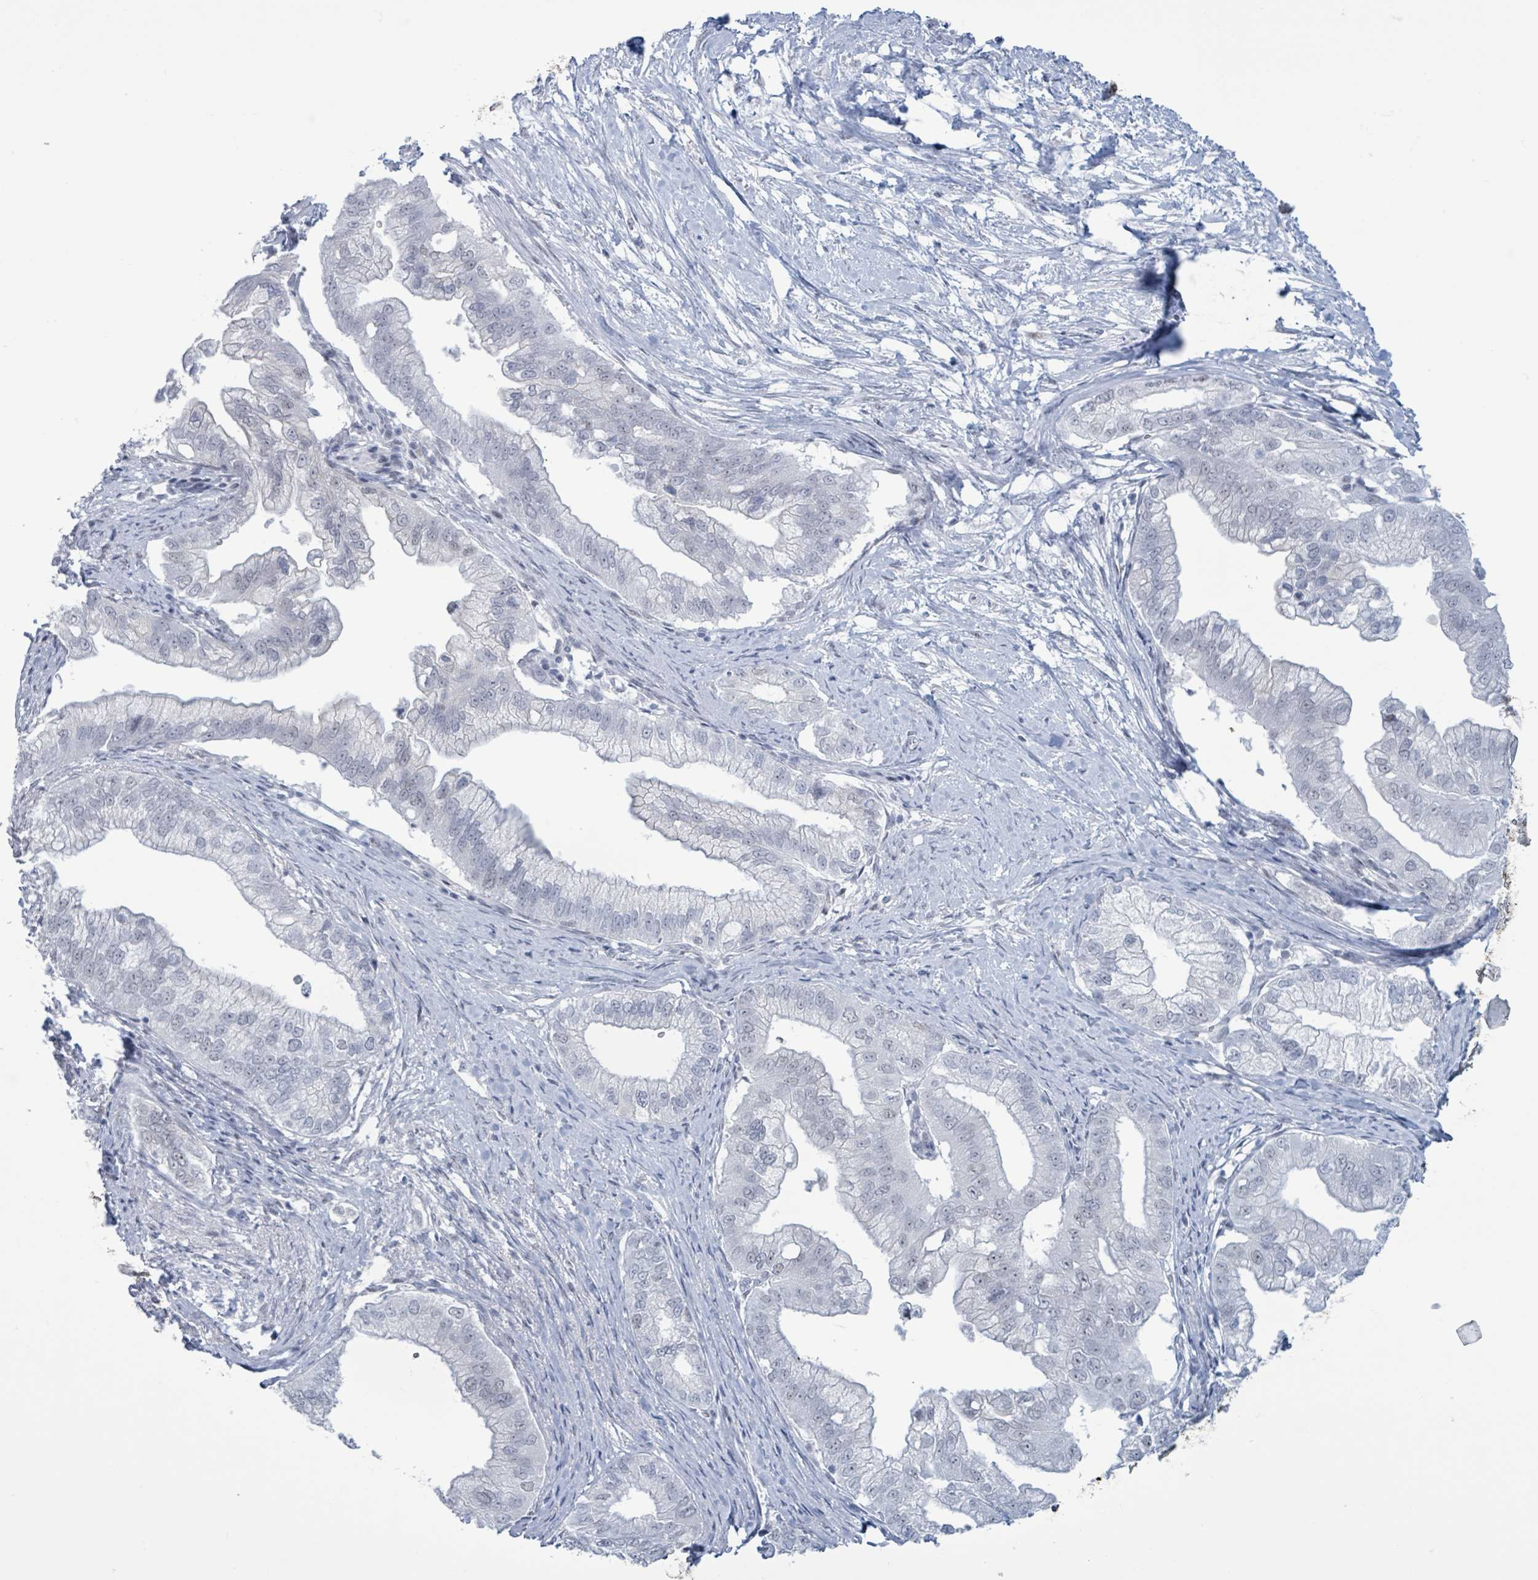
{"staining": {"intensity": "negative", "quantity": "none", "location": "none"}, "tissue": "pancreatic cancer", "cell_type": "Tumor cells", "image_type": "cancer", "snomed": [{"axis": "morphology", "description": "Adenocarcinoma, NOS"}, {"axis": "topography", "description": "Pancreas"}], "caption": "Immunohistochemical staining of pancreatic adenocarcinoma demonstrates no significant expression in tumor cells.", "gene": "CT45A5", "patient": {"sex": "male", "age": 70}}